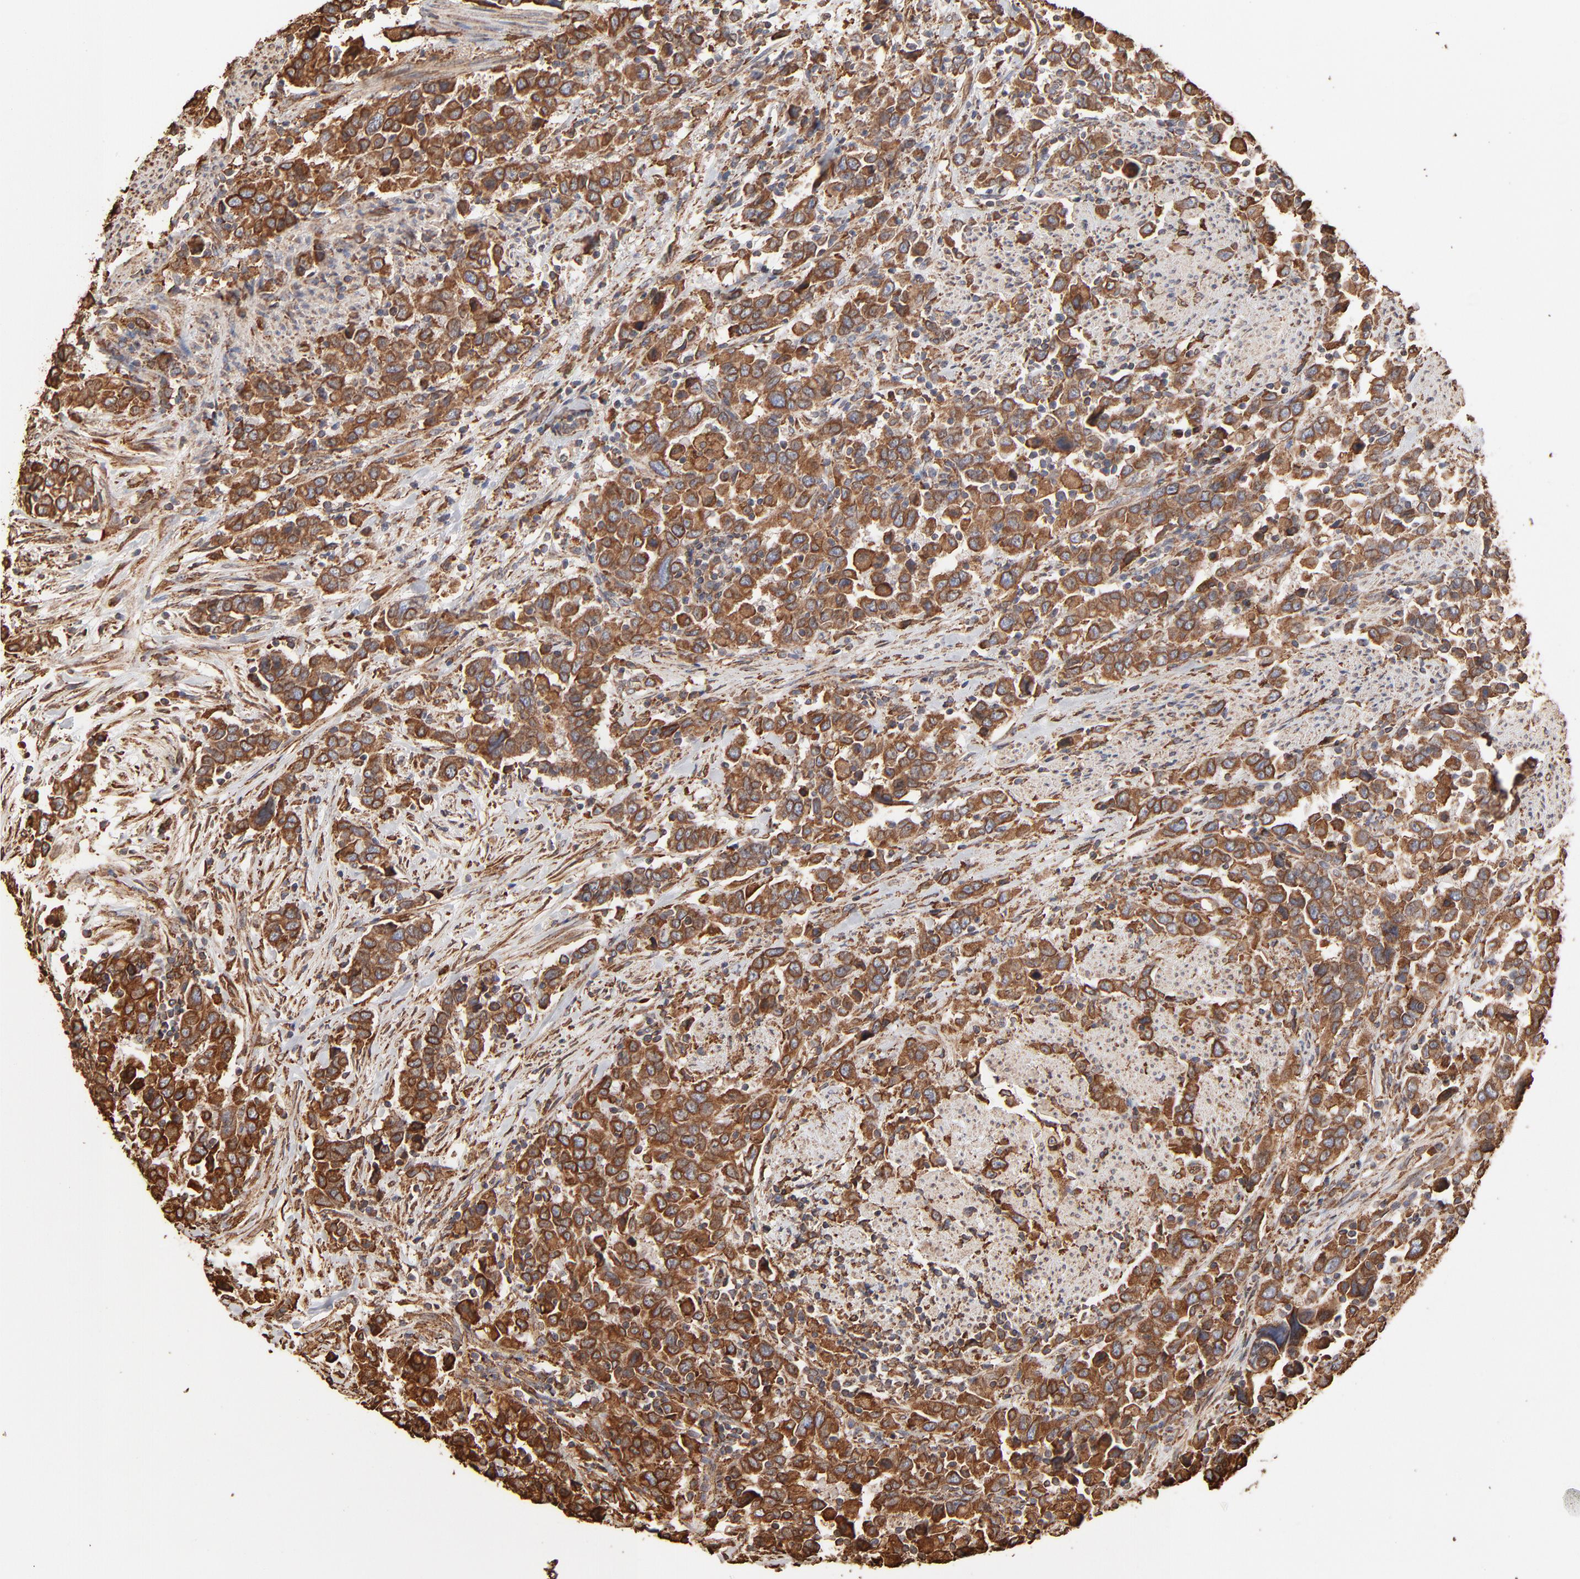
{"staining": {"intensity": "moderate", "quantity": ">75%", "location": "cytoplasmic/membranous"}, "tissue": "urothelial cancer", "cell_type": "Tumor cells", "image_type": "cancer", "snomed": [{"axis": "morphology", "description": "Urothelial carcinoma, High grade"}, {"axis": "topography", "description": "Urinary bladder"}], "caption": "High-grade urothelial carcinoma was stained to show a protein in brown. There is medium levels of moderate cytoplasmic/membranous expression in approximately >75% of tumor cells.", "gene": "PDIA3", "patient": {"sex": "male", "age": 61}}